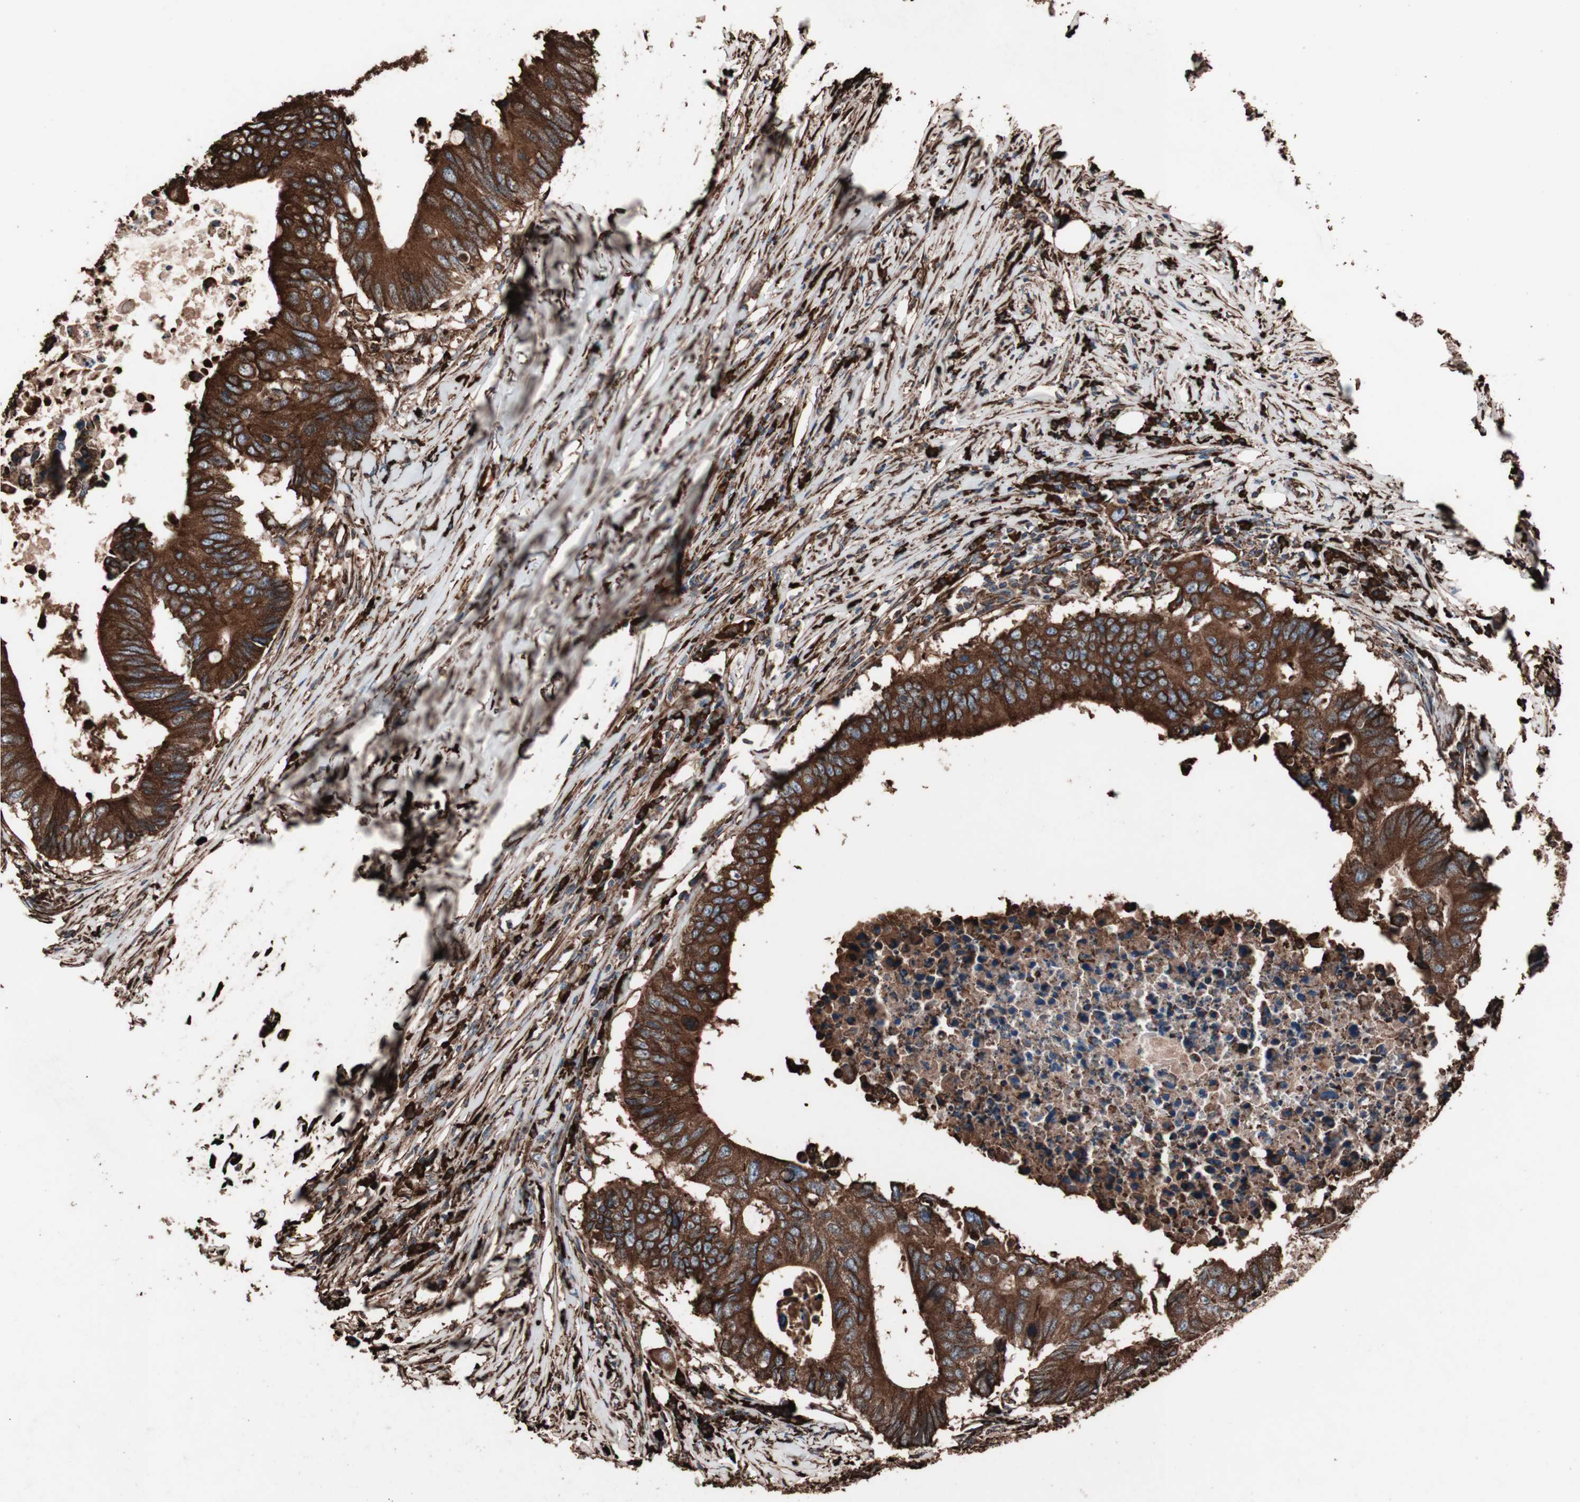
{"staining": {"intensity": "strong", "quantity": ">75%", "location": "cytoplasmic/membranous"}, "tissue": "colorectal cancer", "cell_type": "Tumor cells", "image_type": "cancer", "snomed": [{"axis": "morphology", "description": "Adenocarcinoma, NOS"}, {"axis": "topography", "description": "Colon"}], "caption": "About >75% of tumor cells in colorectal cancer (adenocarcinoma) demonstrate strong cytoplasmic/membranous protein positivity as visualized by brown immunohistochemical staining.", "gene": "HSP90B1", "patient": {"sex": "male", "age": 71}}